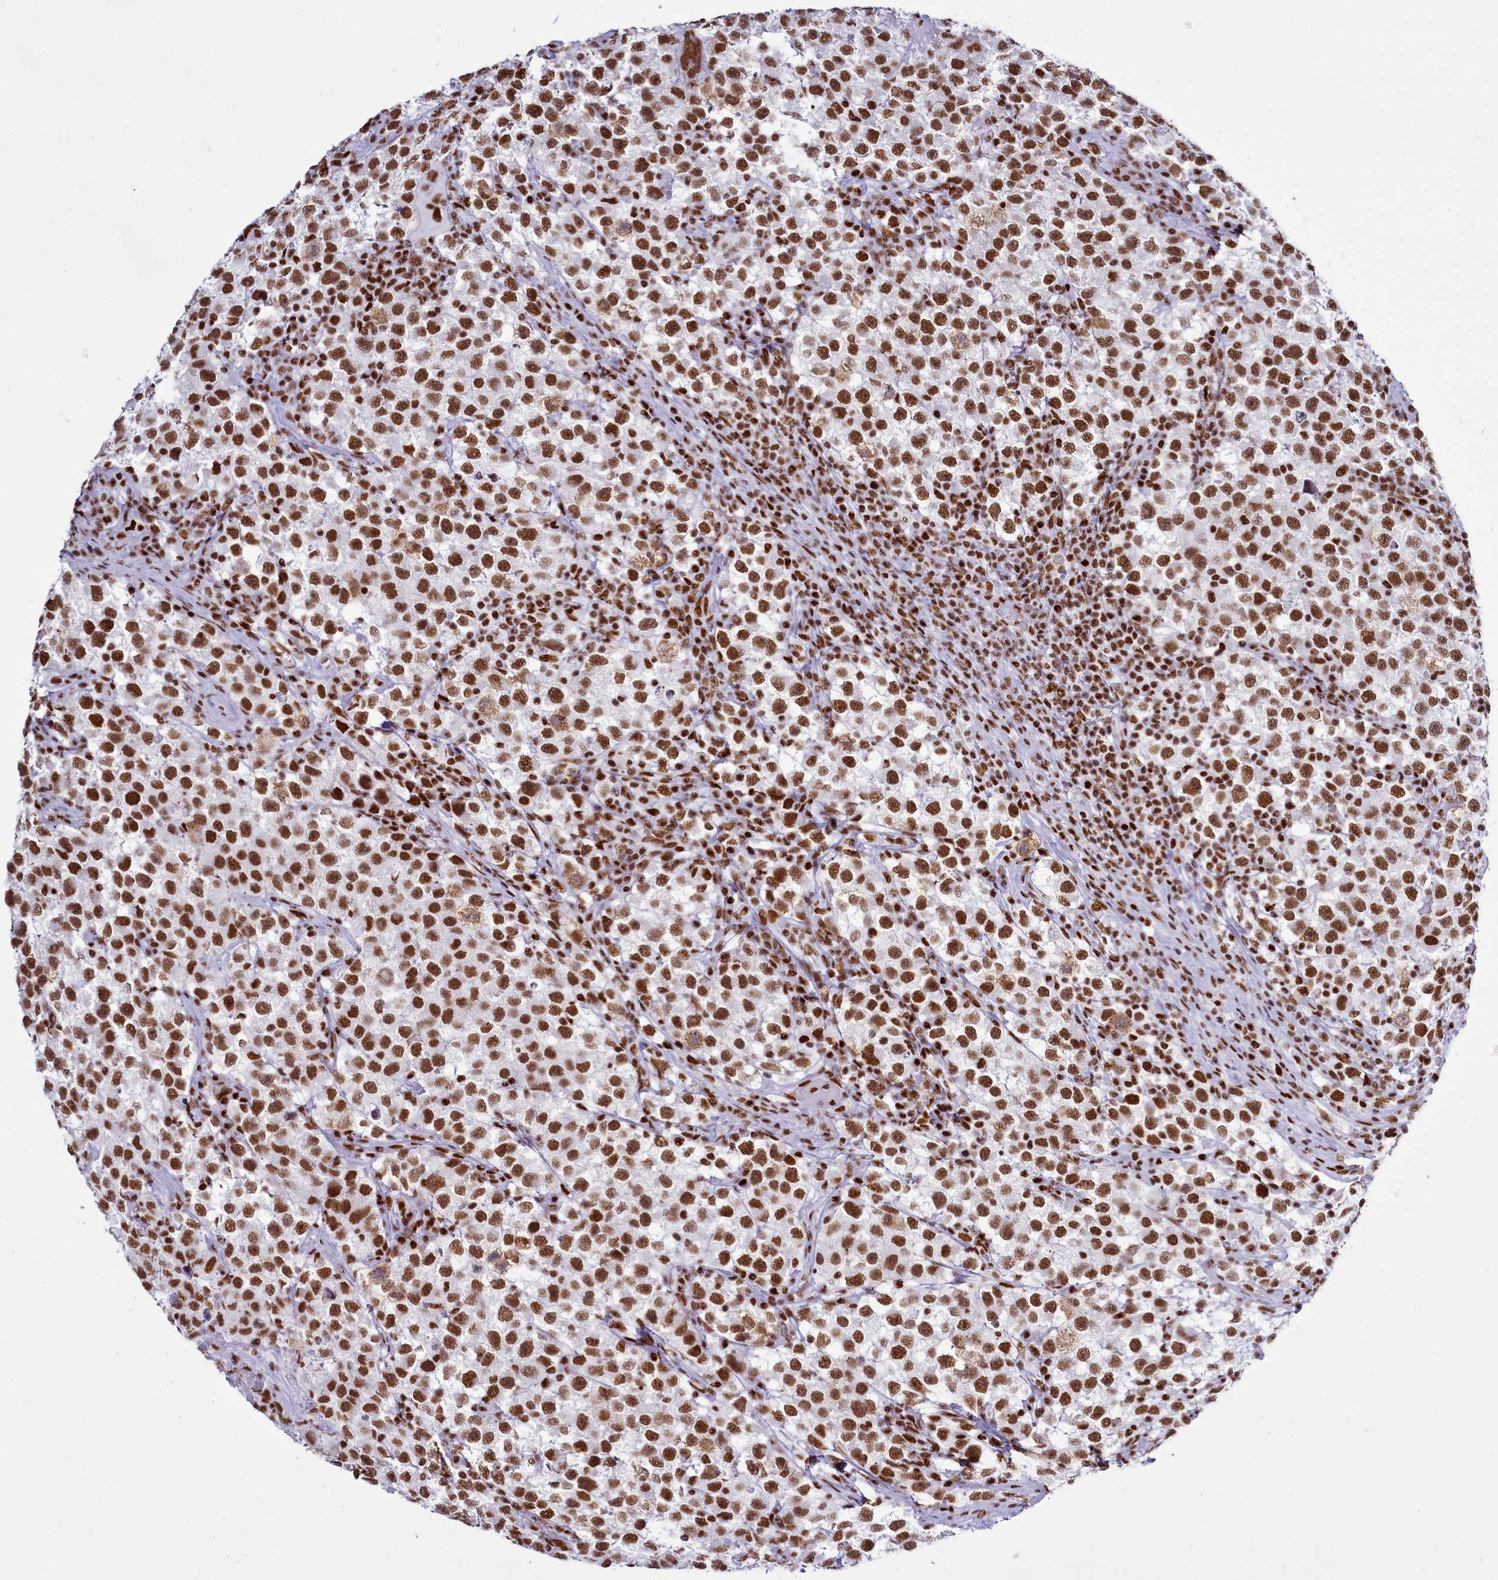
{"staining": {"intensity": "moderate", "quantity": ">75%", "location": "nuclear"}, "tissue": "testis cancer", "cell_type": "Tumor cells", "image_type": "cancer", "snomed": [{"axis": "morphology", "description": "Seminoma, NOS"}, {"axis": "topography", "description": "Testis"}], "caption": "The histopathology image demonstrates staining of testis cancer (seminoma), revealing moderate nuclear protein expression (brown color) within tumor cells.", "gene": "RALY", "patient": {"sex": "male", "age": 22}}